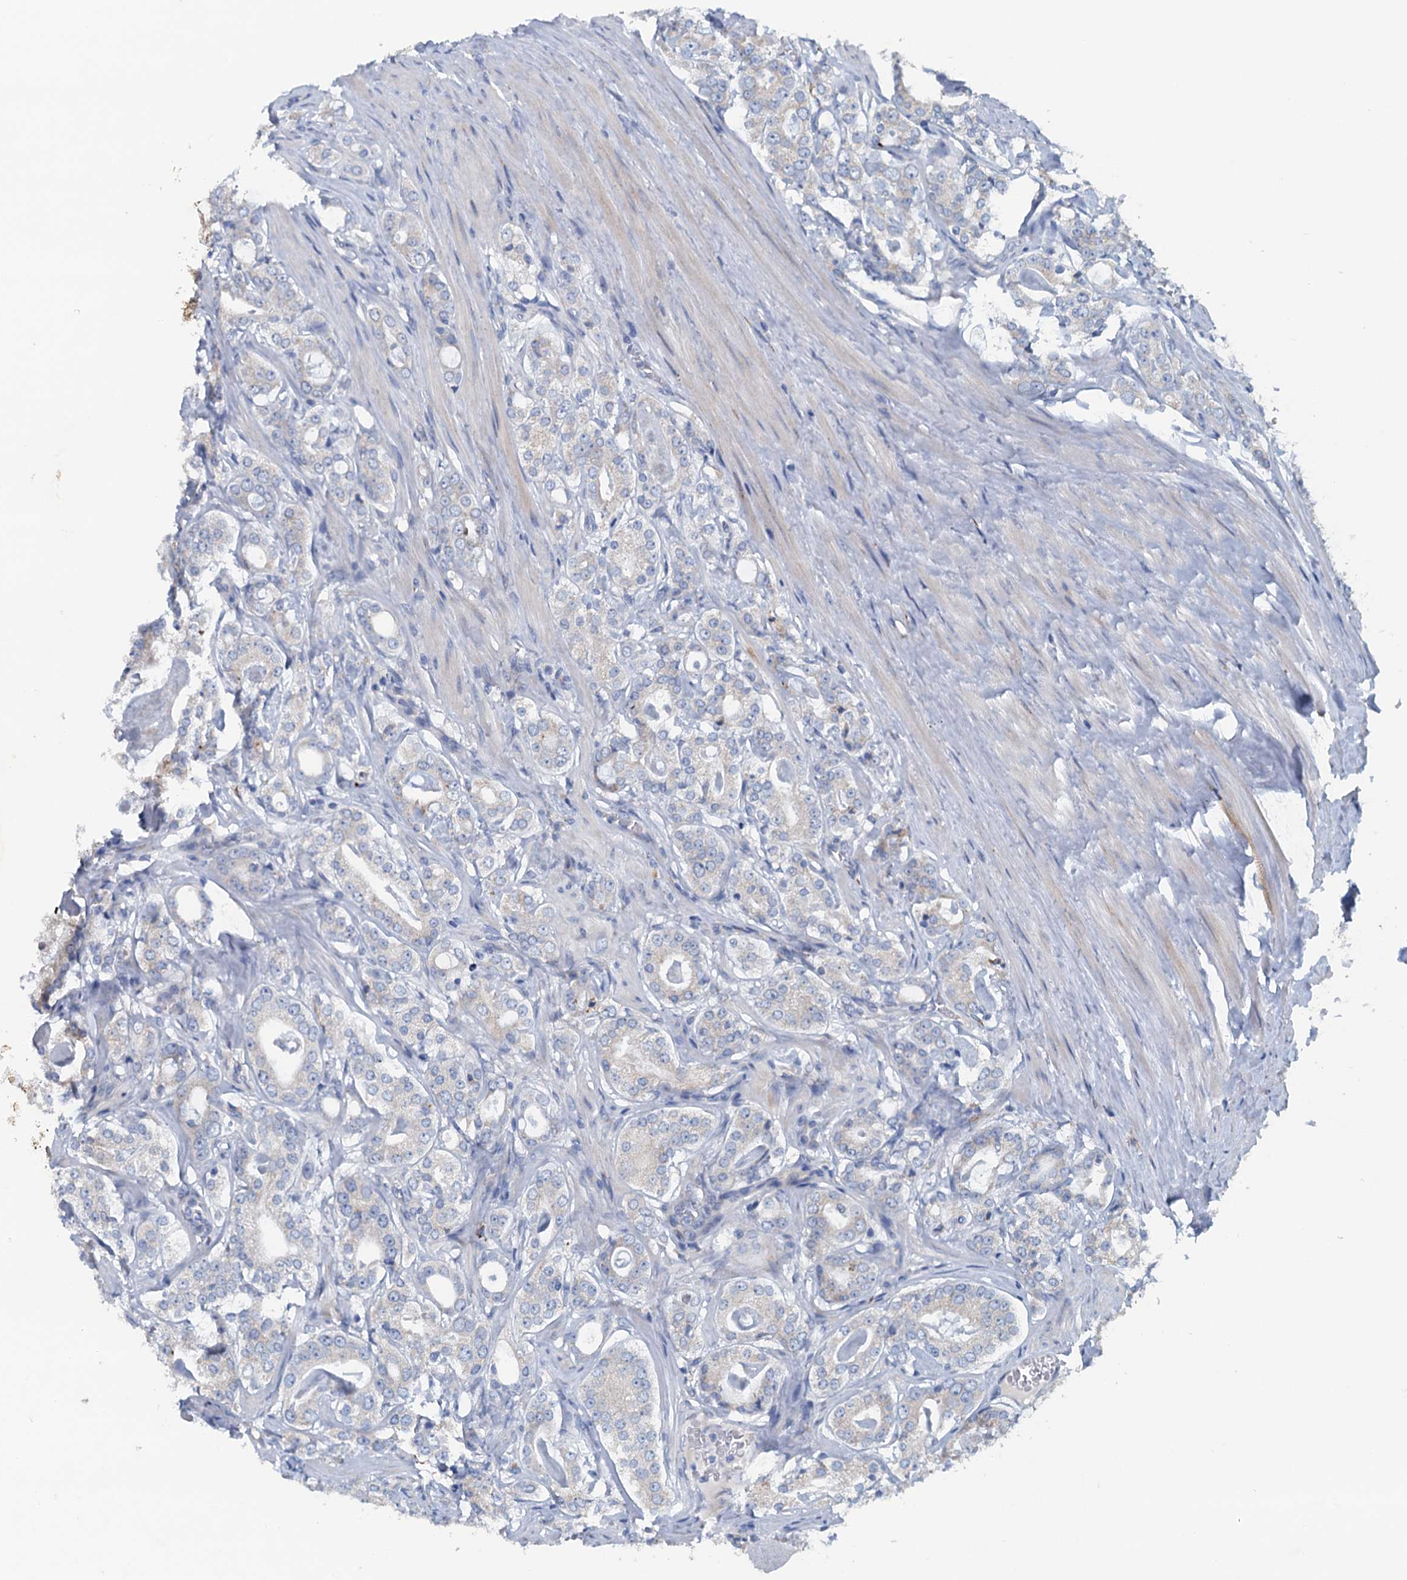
{"staining": {"intensity": "negative", "quantity": "none", "location": "none"}, "tissue": "prostate cancer", "cell_type": "Tumor cells", "image_type": "cancer", "snomed": [{"axis": "morphology", "description": "Adenocarcinoma, High grade"}, {"axis": "topography", "description": "Prostate"}], "caption": "Histopathology image shows no significant protein positivity in tumor cells of prostate cancer (adenocarcinoma (high-grade)). (Brightfield microscopy of DAB immunohistochemistry (IHC) at high magnification).", "gene": "CBLIF", "patient": {"sex": "male", "age": 63}}